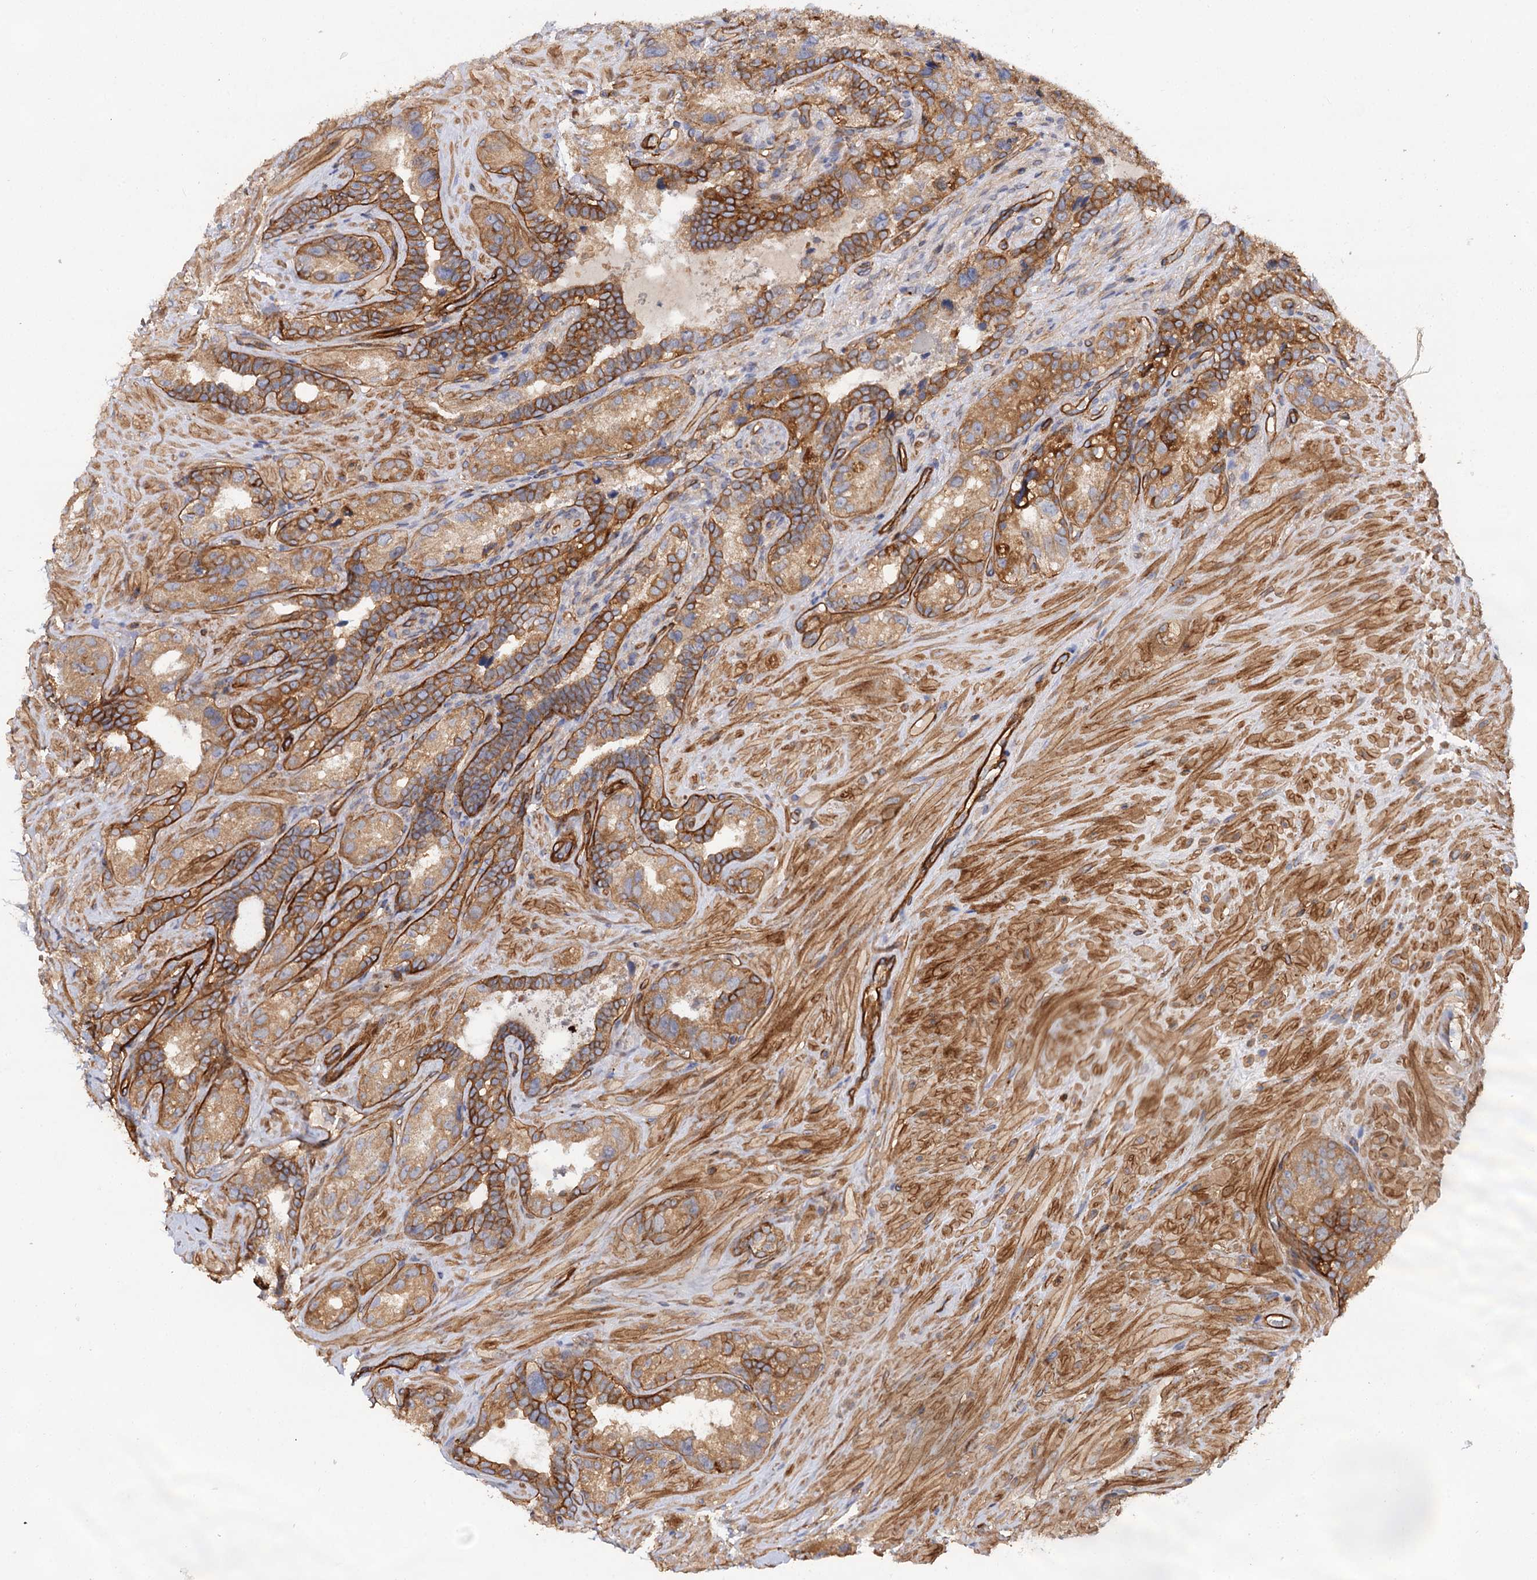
{"staining": {"intensity": "moderate", "quantity": ">75%", "location": "cytoplasmic/membranous"}, "tissue": "seminal vesicle", "cell_type": "Glandular cells", "image_type": "normal", "snomed": [{"axis": "morphology", "description": "Normal tissue, NOS"}, {"axis": "topography", "description": "Seminal veicle"}, {"axis": "topography", "description": "Peripheral nerve tissue"}], "caption": "The photomicrograph demonstrates immunohistochemical staining of benign seminal vesicle. There is moderate cytoplasmic/membranous expression is seen in about >75% of glandular cells. The protein is shown in brown color, while the nuclei are stained blue.", "gene": "CSAD", "patient": {"sex": "male", "age": 67}}